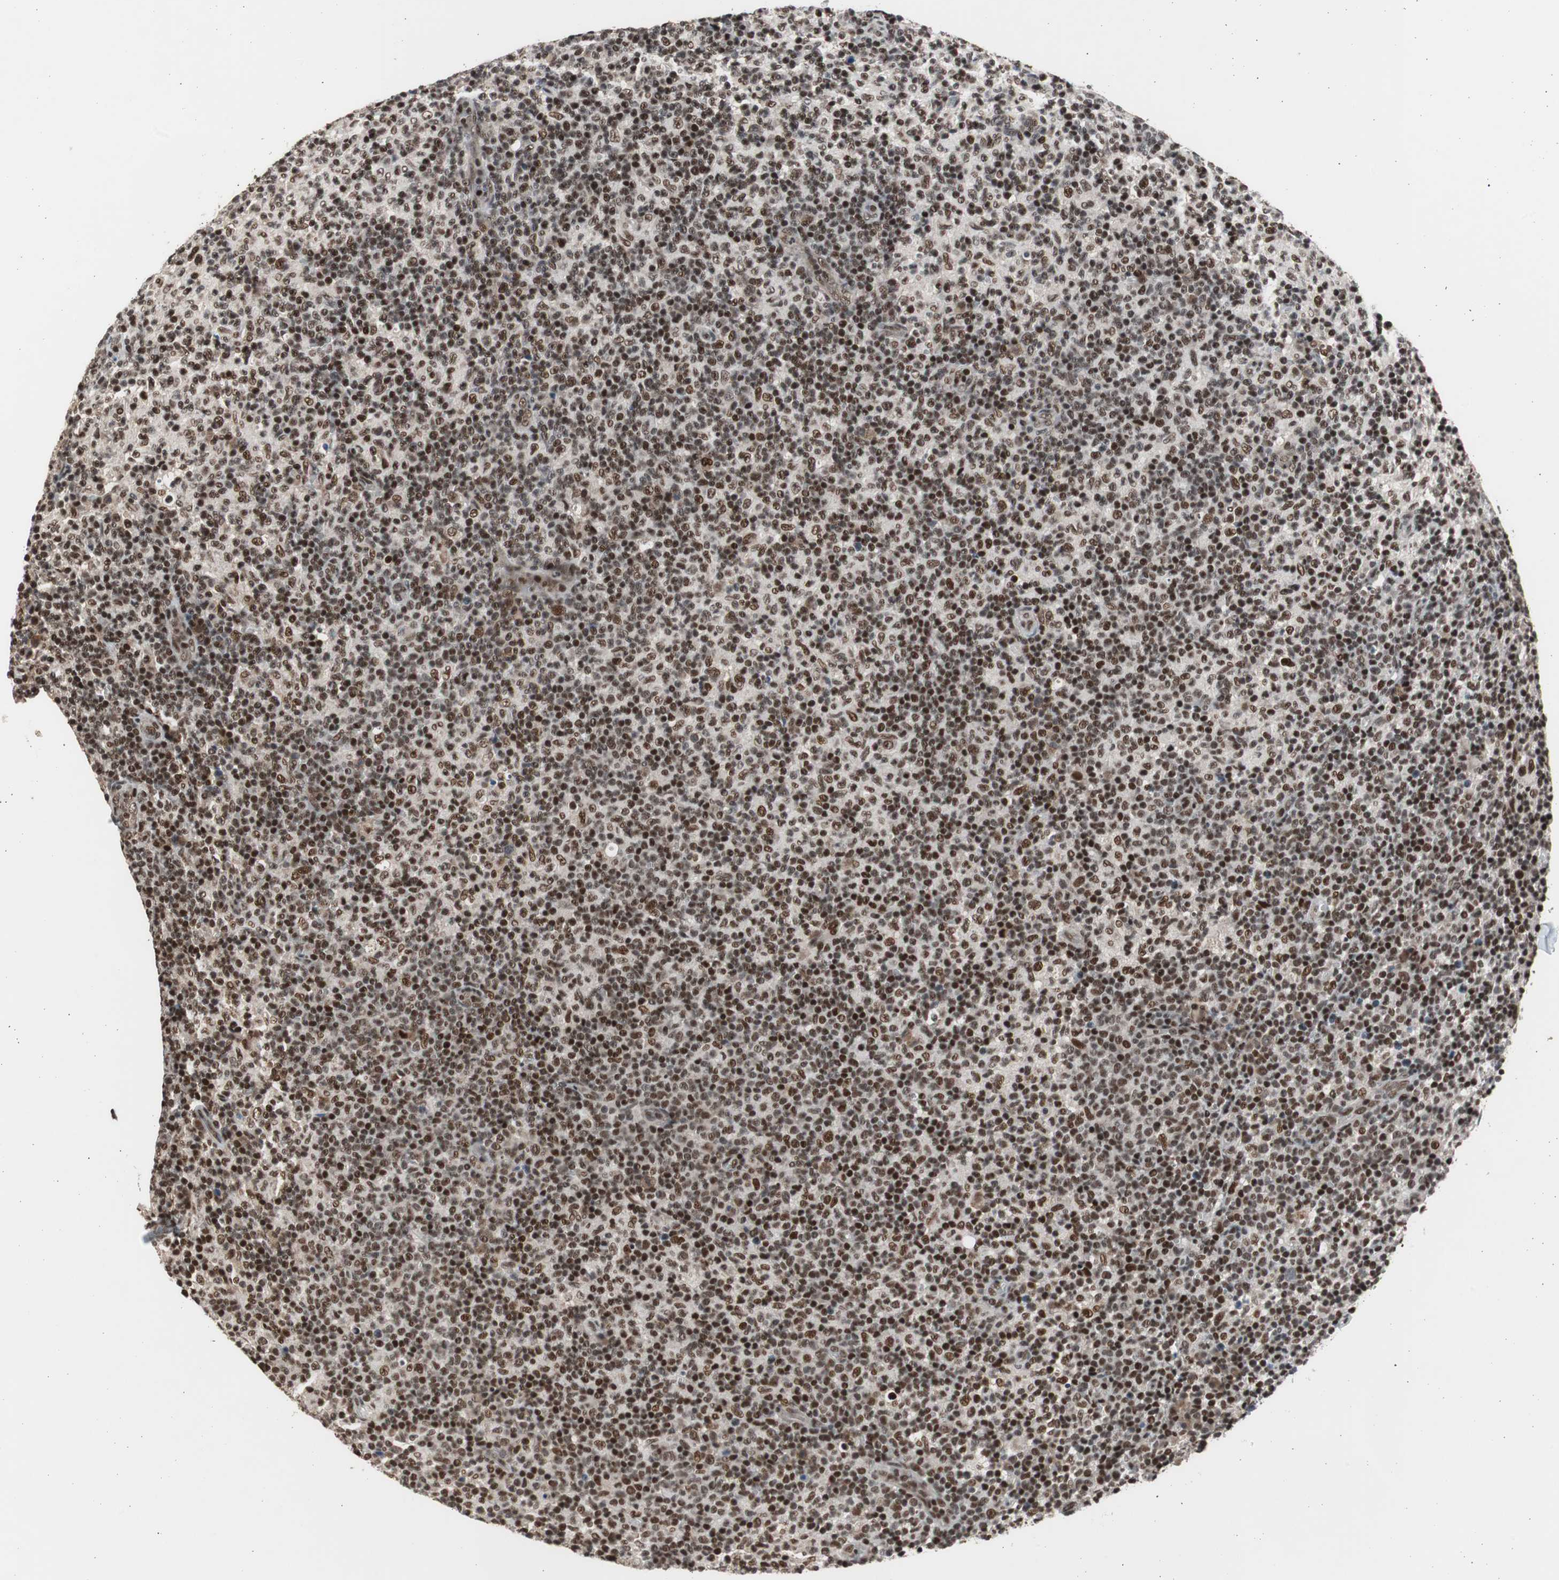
{"staining": {"intensity": "moderate", "quantity": ">75%", "location": "nuclear"}, "tissue": "lymph node", "cell_type": "Germinal center cells", "image_type": "normal", "snomed": [{"axis": "morphology", "description": "Normal tissue, NOS"}, {"axis": "morphology", "description": "Inflammation, NOS"}, {"axis": "topography", "description": "Lymph node"}], "caption": "Immunohistochemical staining of normal lymph node demonstrates moderate nuclear protein staining in approximately >75% of germinal center cells.", "gene": "RPA1", "patient": {"sex": "male", "age": 55}}